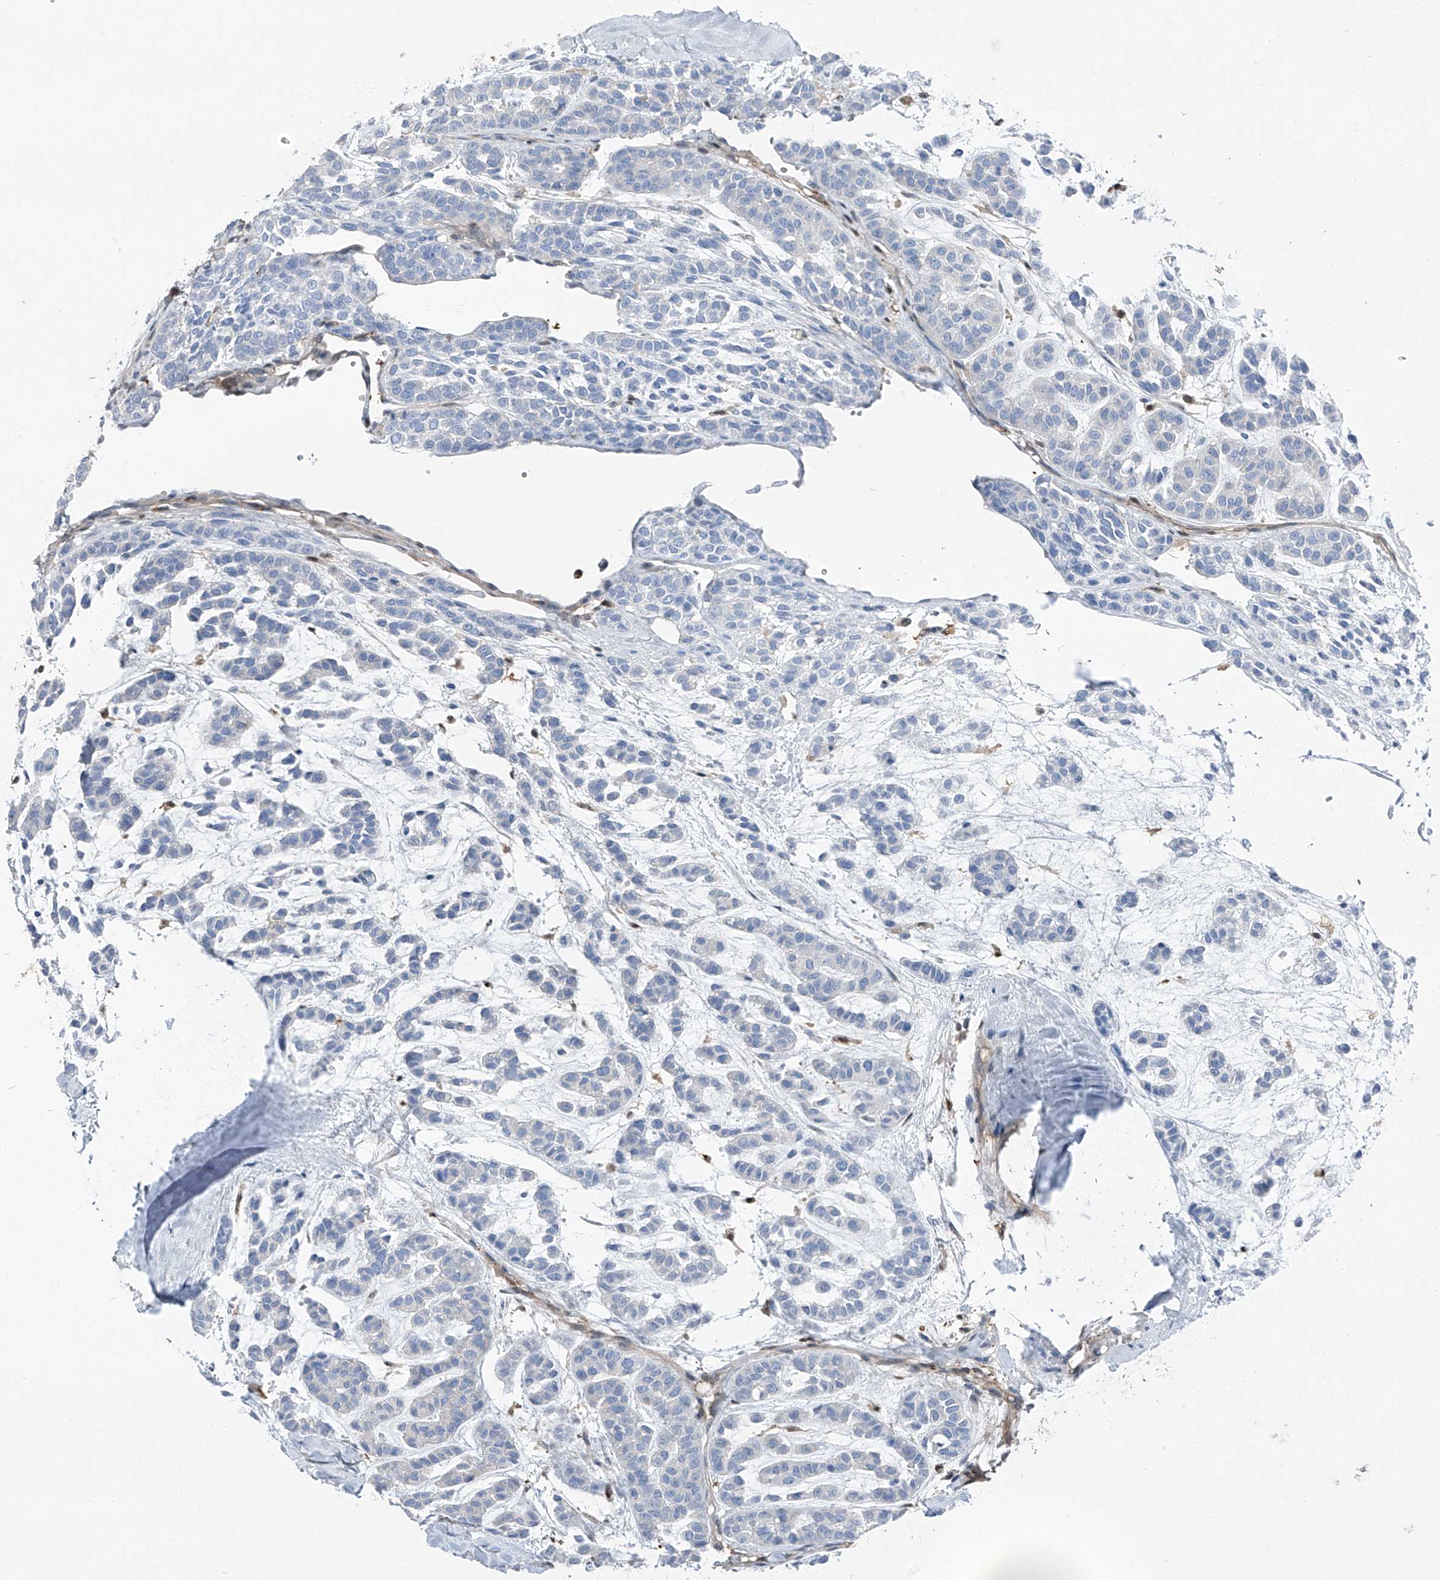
{"staining": {"intensity": "negative", "quantity": "none", "location": "none"}, "tissue": "head and neck cancer", "cell_type": "Tumor cells", "image_type": "cancer", "snomed": [{"axis": "morphology", "description": "Adenocarcinoma, NOS"}, {"axis": "morphology", "description": "Adenoma, NOS"}, {"axis": "topography", "description": "Head-Neck"}], "caption": "Tumor cells are negative for brown protein staining in head and neck cancer (adenoma). (DAB (3,3'-diaminobenzidine) immunohistochemistry, high magnification).", "gene": "PSMB10", "patient": {"sex": "female", "age": 55}}